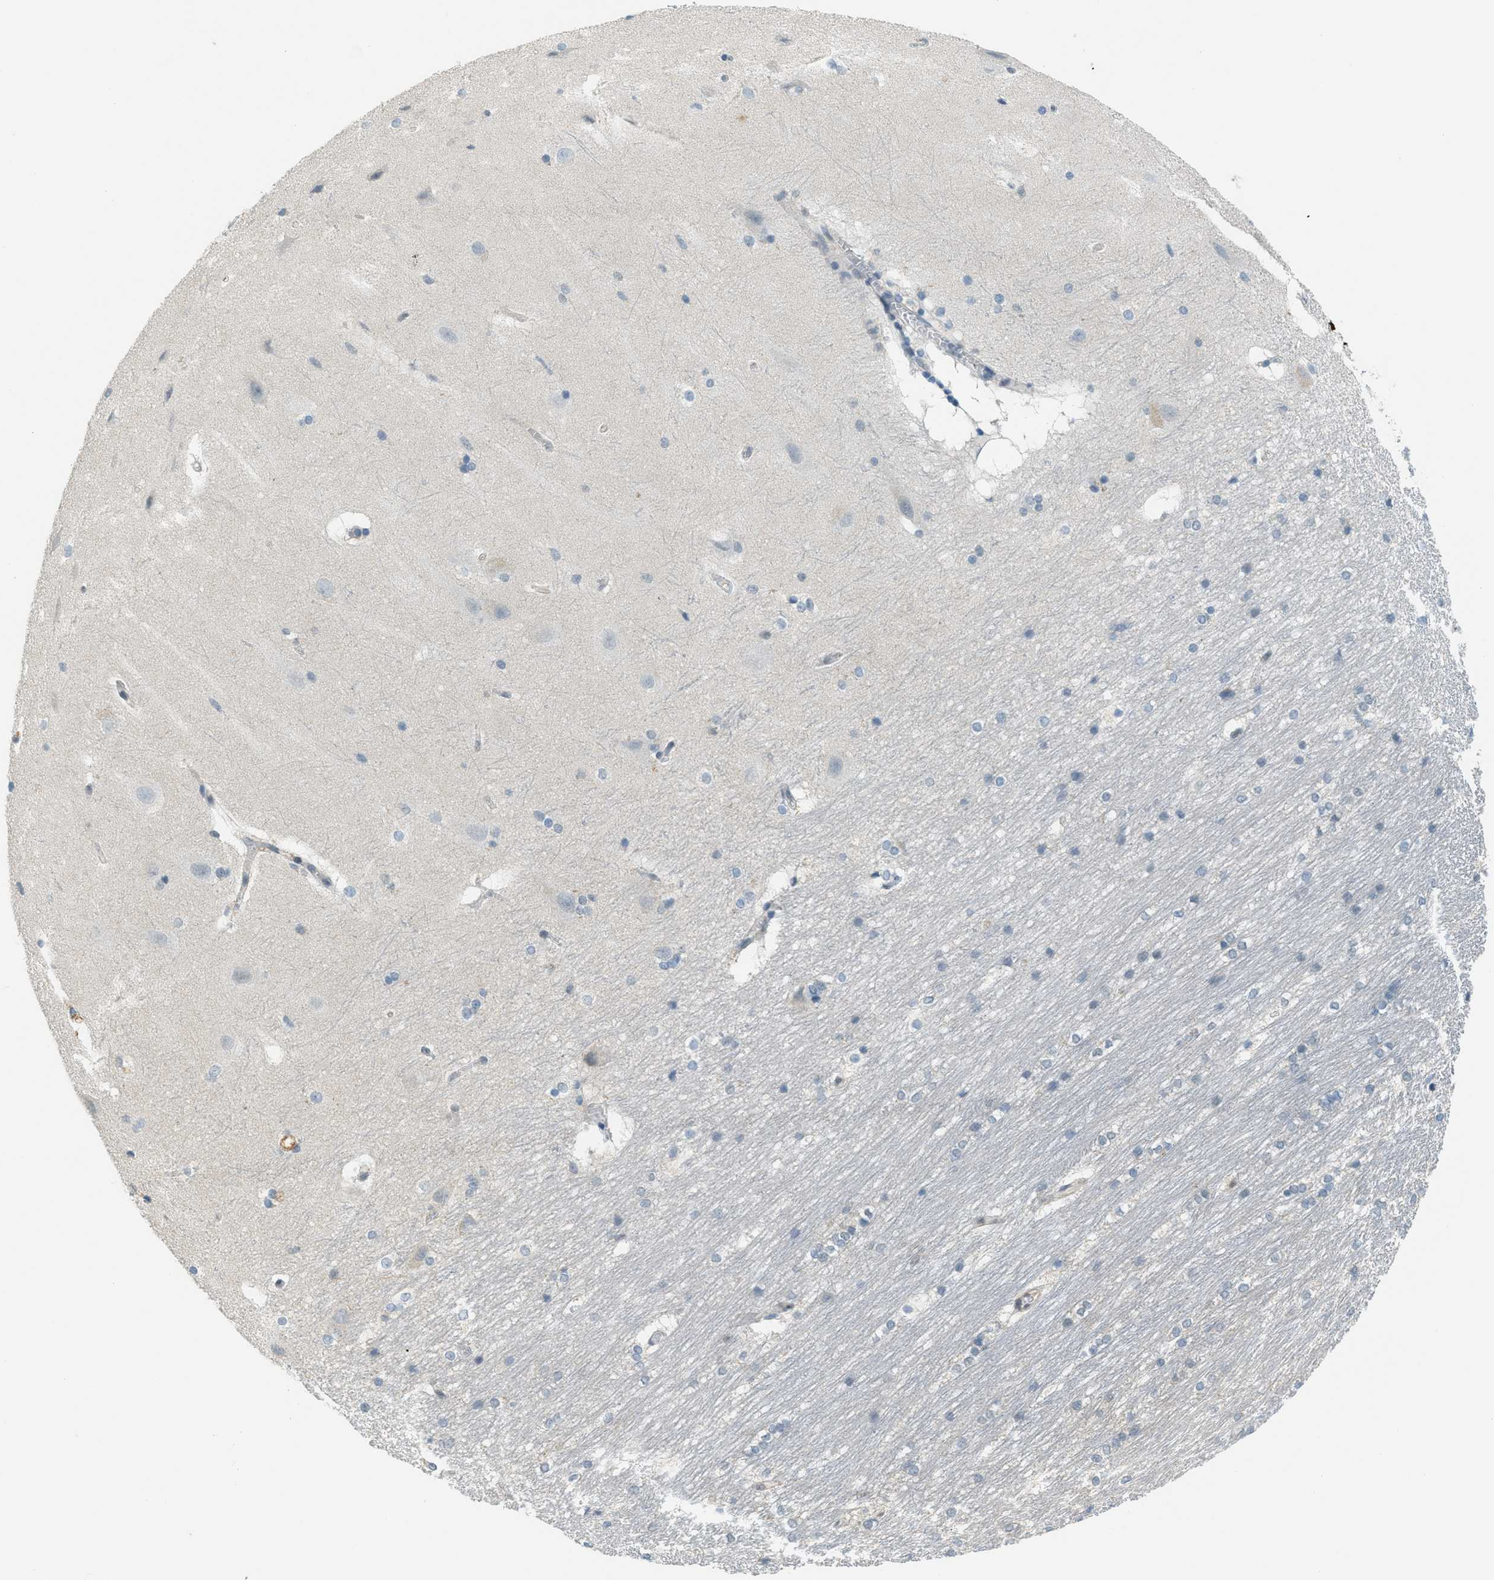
{"staining": {"intensity": "negative", "quantity": "none", "location": "none"}, "tissue": "hippocampus", "cell_type": "Glial cells", "image_type": "normal", "snomed": [{"axis": "morphology", "description": "Normal tissue, NOS"}, {"axis": "topography", "description": "Hippocampus"}], "caption": "An immunohistochemistry photomicrograph of unremarkable hippocampus is shown. There is no staining in glial cells of hippocampus. (Brightfield microscopy of DAB immunohistochemistry (IHC) at high magnification).", "gene": "TCF3", "patient": {"sex": "female", "age": 19}}